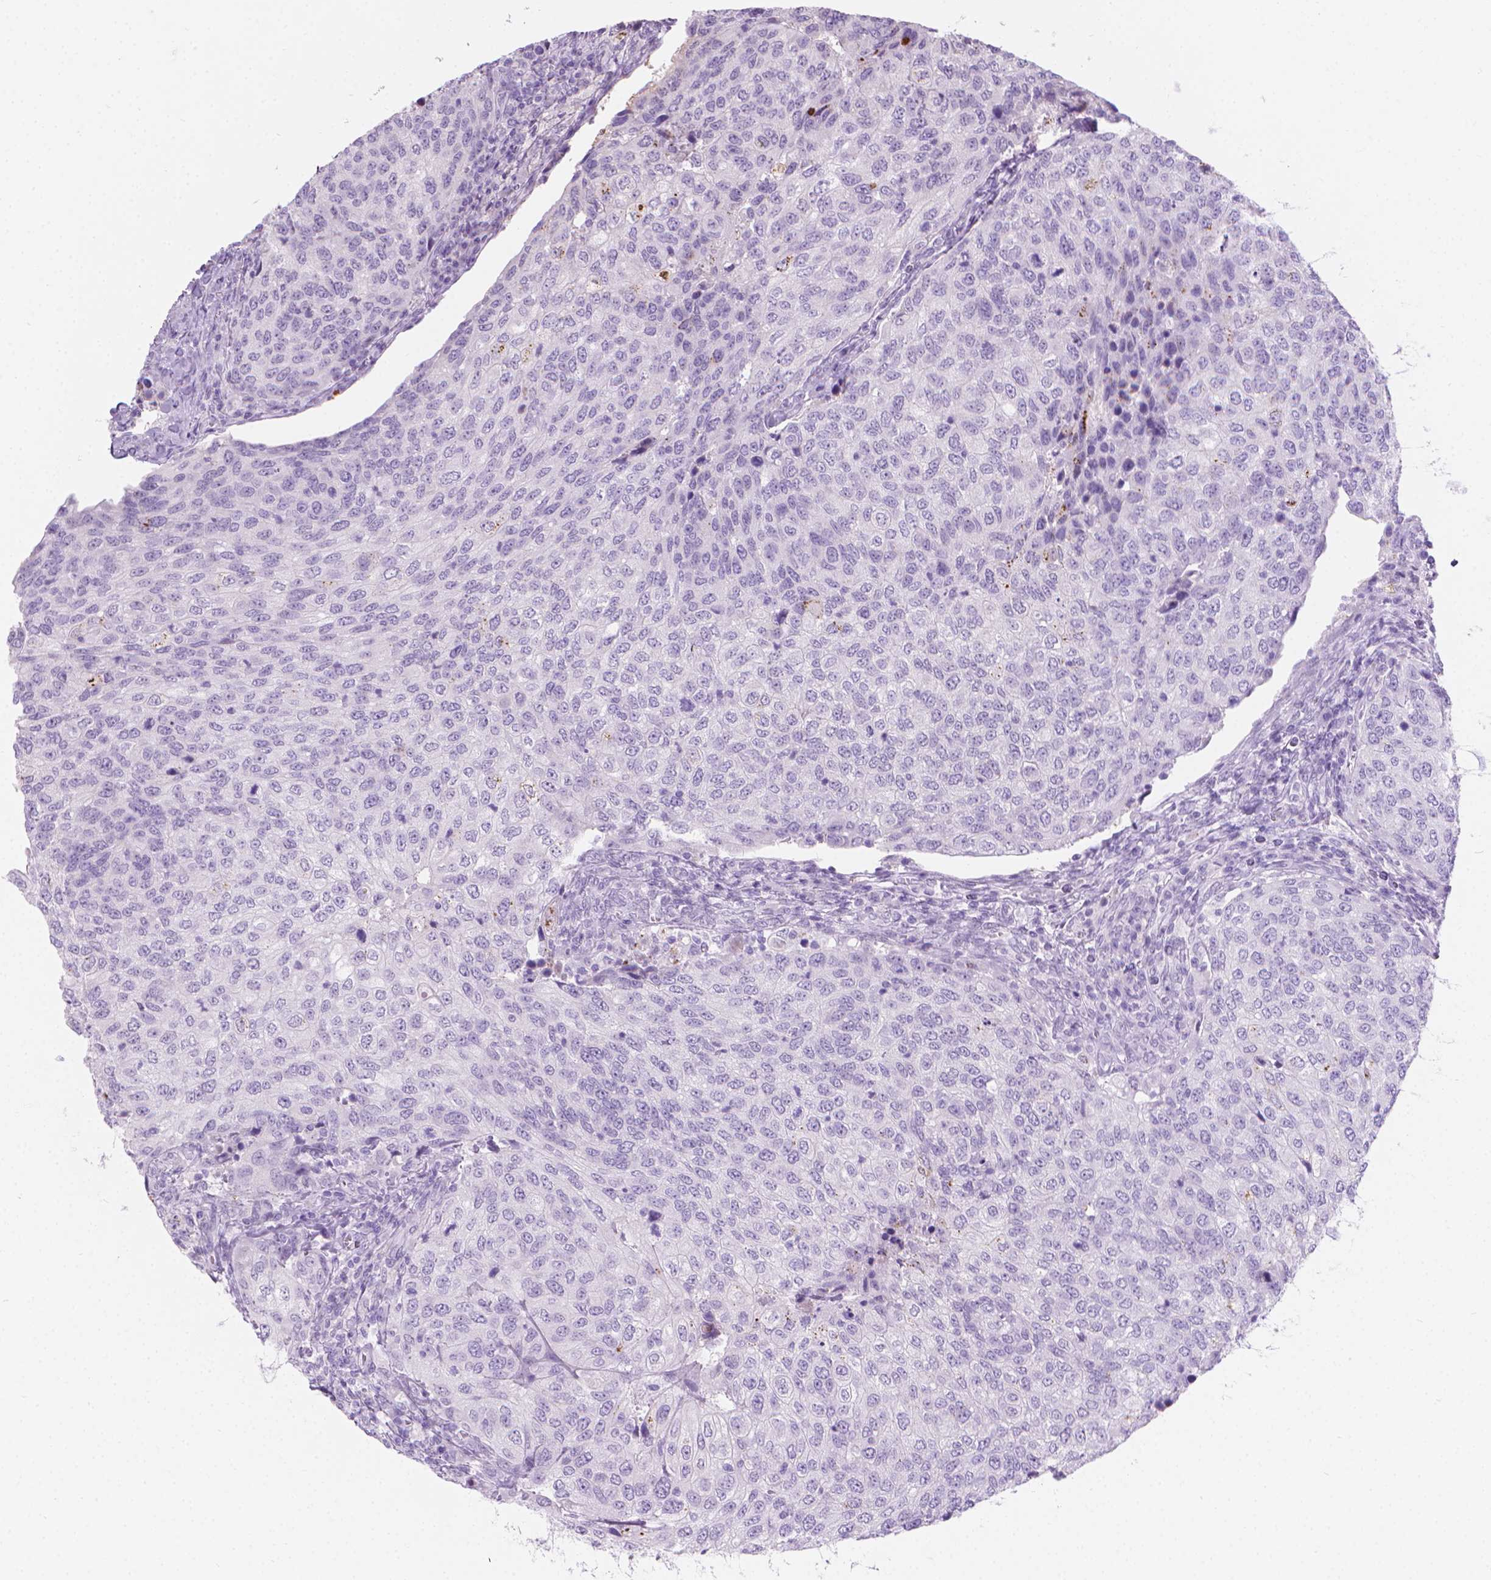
{"staining": {"intensity": "negative", "quantity": "none", "location": "none"}, "tissue": "urothelial cancer", "cell_type": "Tumor cells", "image_type": "cancer", "snomed": [{"axis": "morphology", "description": "Urothelial carcinoma, High grade"}, {"axis": "topography", "description": "Urinary bladder"}], "caption": "Tumor cells show no significant staining in urothelial cancer.", "gene": "CFAP52", "patient": {"sex": "female", "age": 78}}